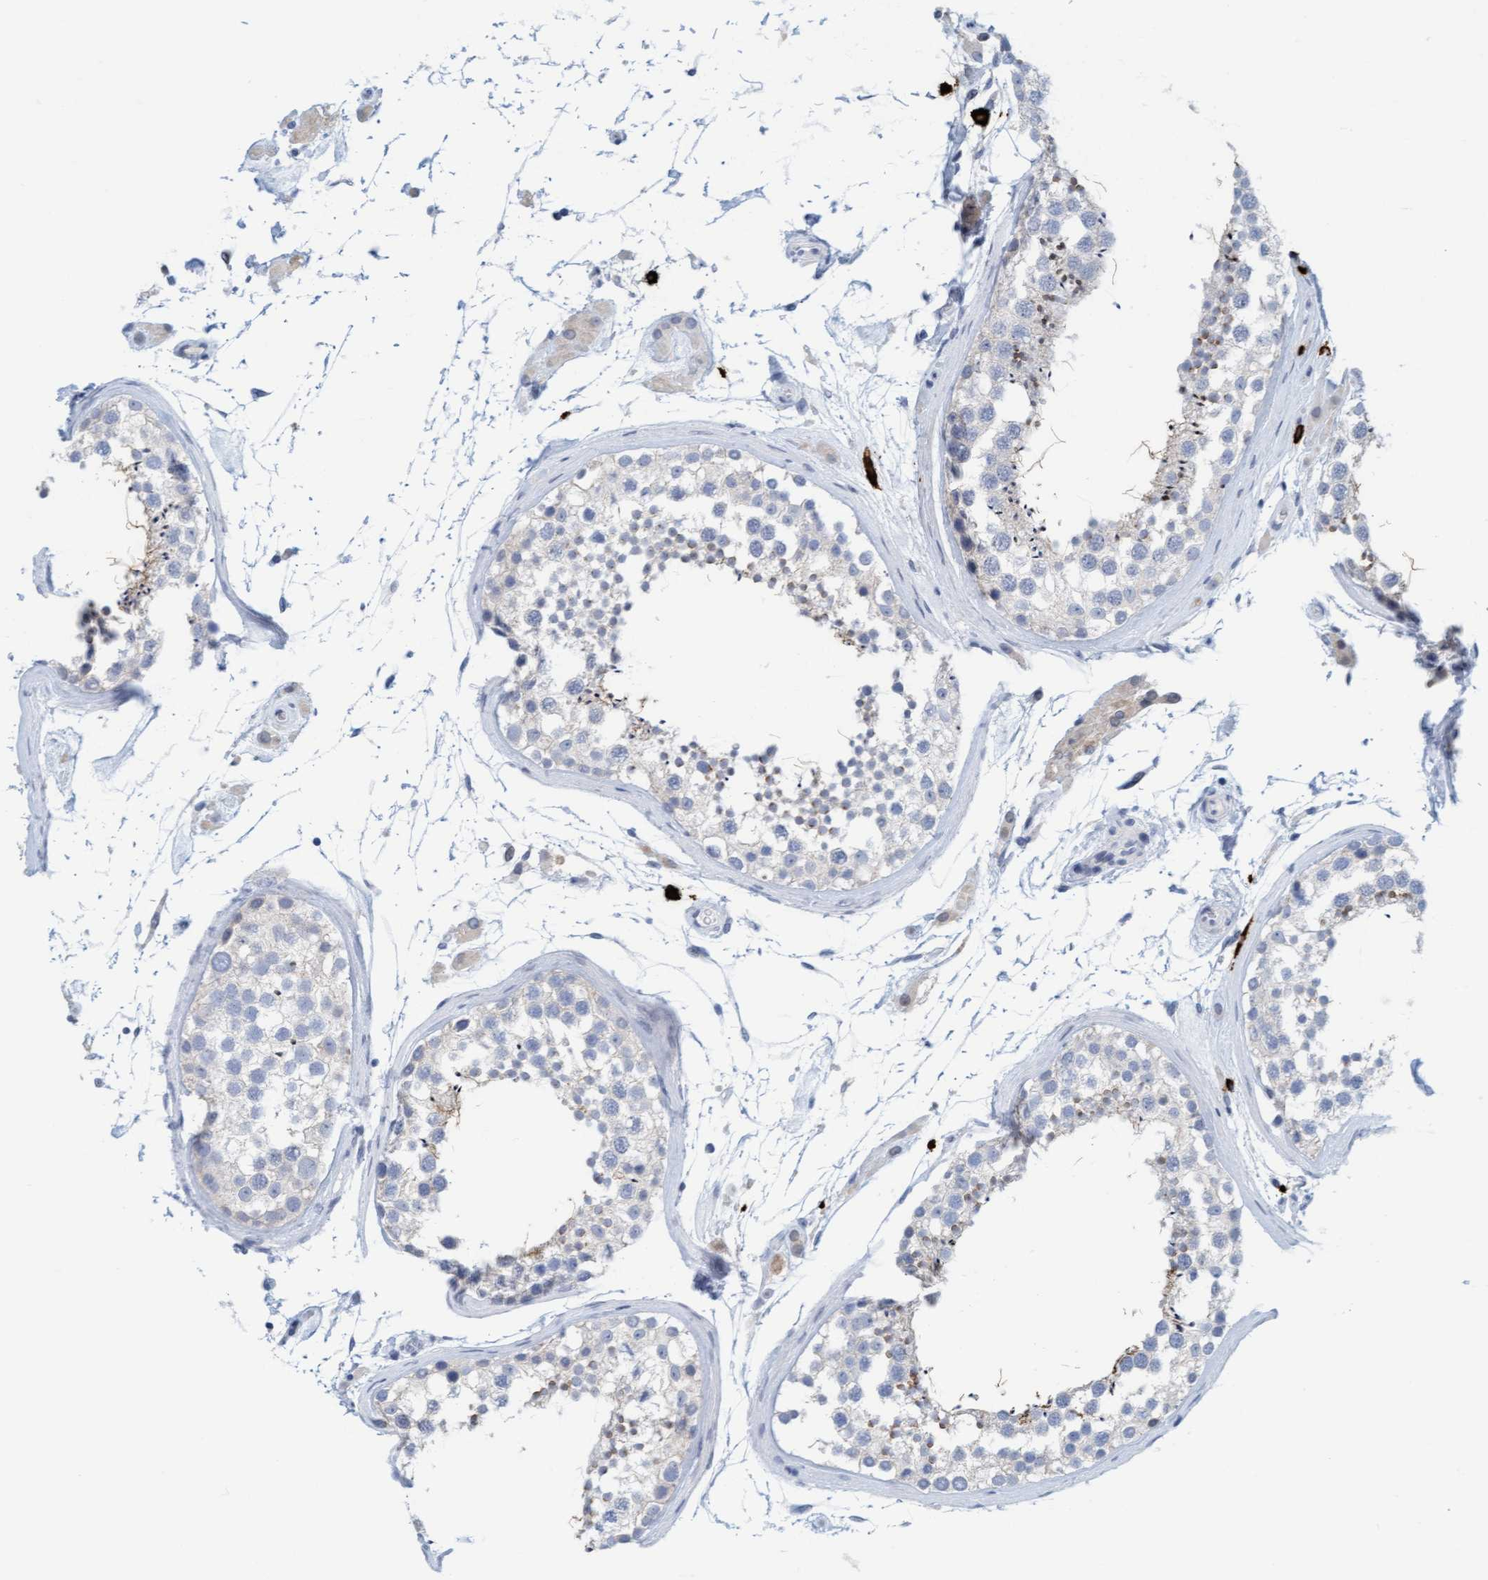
{"staining": {"intensity": "weak", "quantity": "<25%", "location": "cytoplasmic/membranous"}, "tissue": "testis", "cell_type": "Cells in seminiferous ducts", "image_type": "normal", "snomed": [{"axis": "morphology", "description": "Normal tissue, NOS"}, {"axis": "topography", "description": "Testis"}], "caption": "Cells in seminiferous ducts are negative for brown protein staining in benign testis. (DAB (3,3'-diaminobenzidine) immunohistochemistry visualized using brightfield microscopy, high magnification).", "gene": "CPA3", "patient": {"sex": "male", "age": 46}}